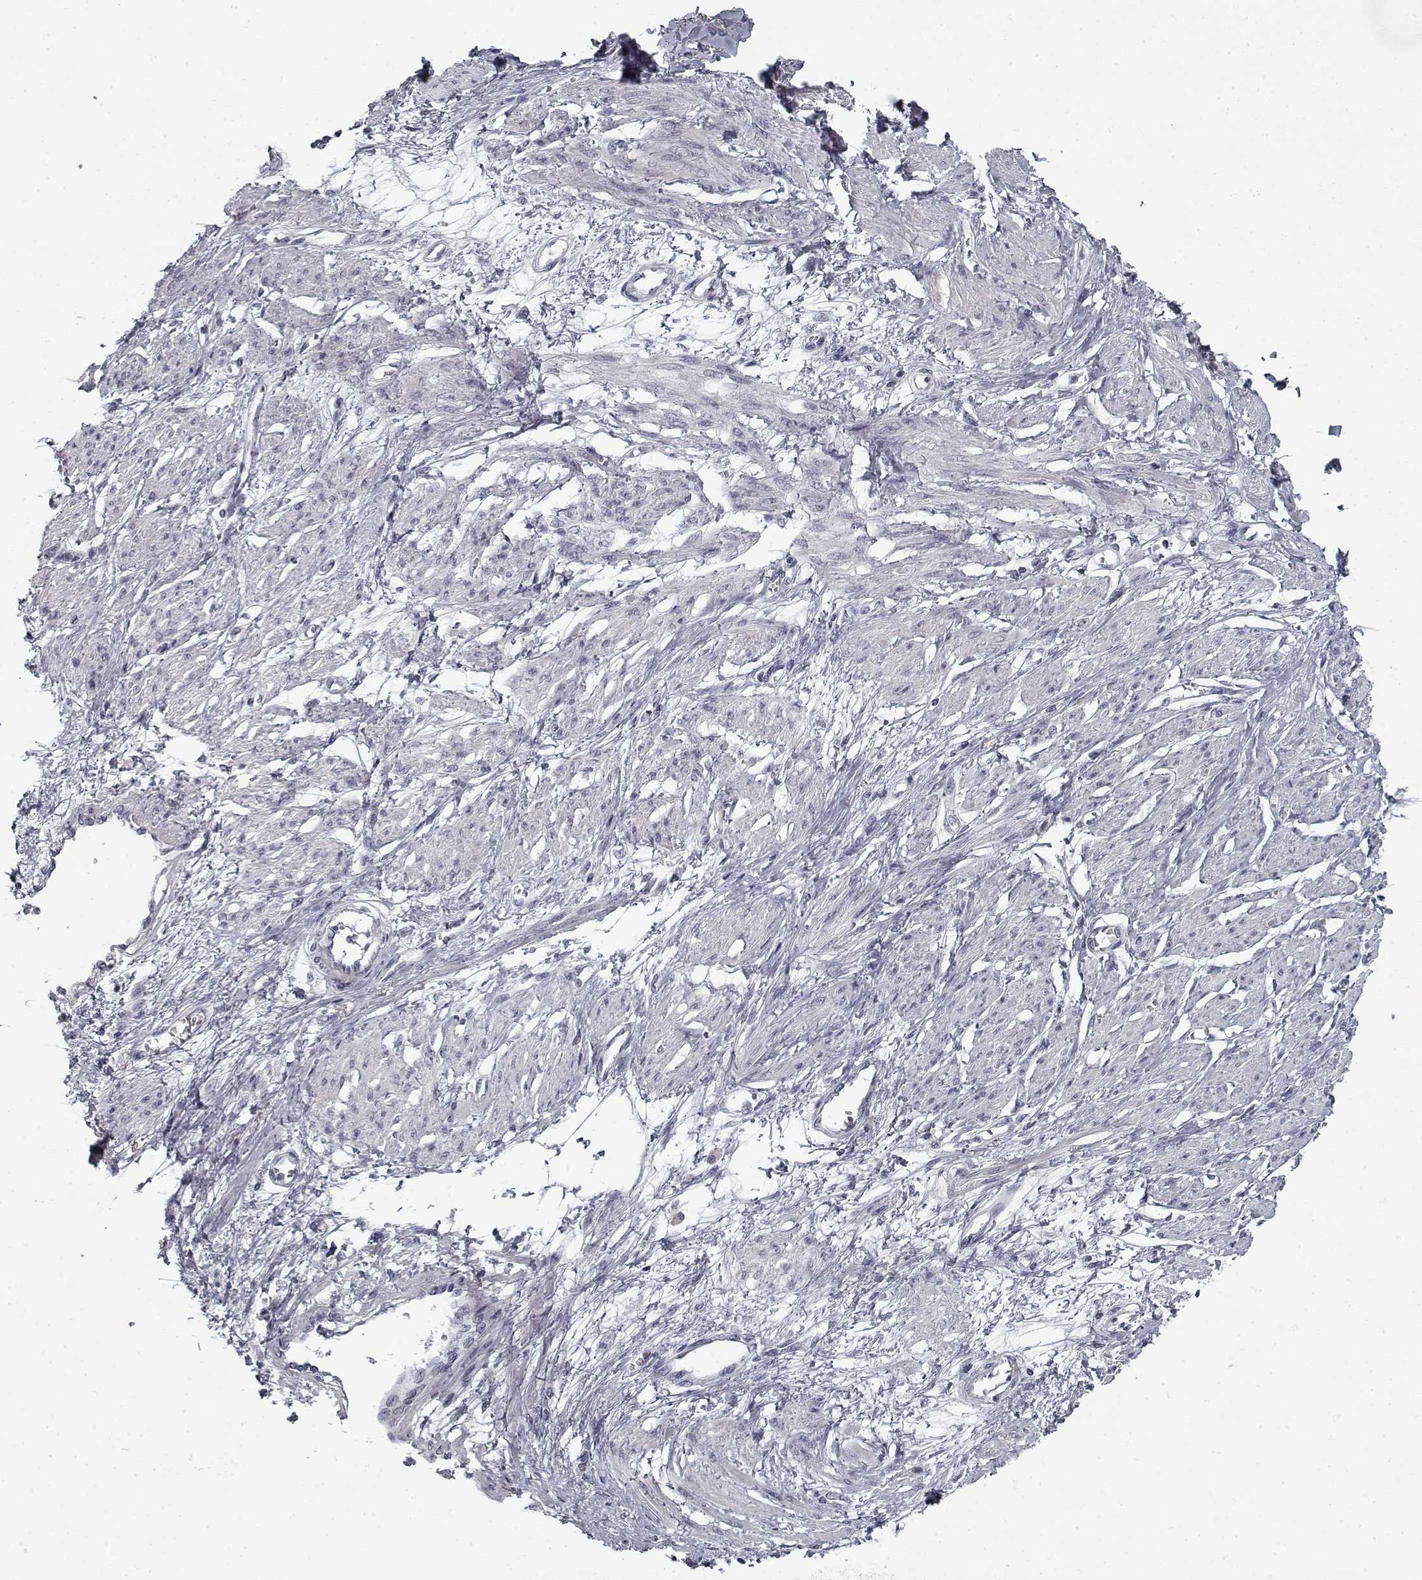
{"staining": {"intensity": "negative", "quantity": "none", "location": "none"}, "tissue": "smooth muscle", "cell_type": "Smooth muscle cells", "image_type": "normal", "snomed": [{"axis": "morphology", "description": "Normal tissue, NOS"}, {"axis": "topography", "description": "Smooth muscle"}, {"axis": "topography", "description": "Uterus"}], "caption": "This is an IHC image of unremarkable human smooth muscle. There is no positivity in smooth muscle cells.", "gene": "GAD2", "patient": {"sex": "female", "age": 39}}